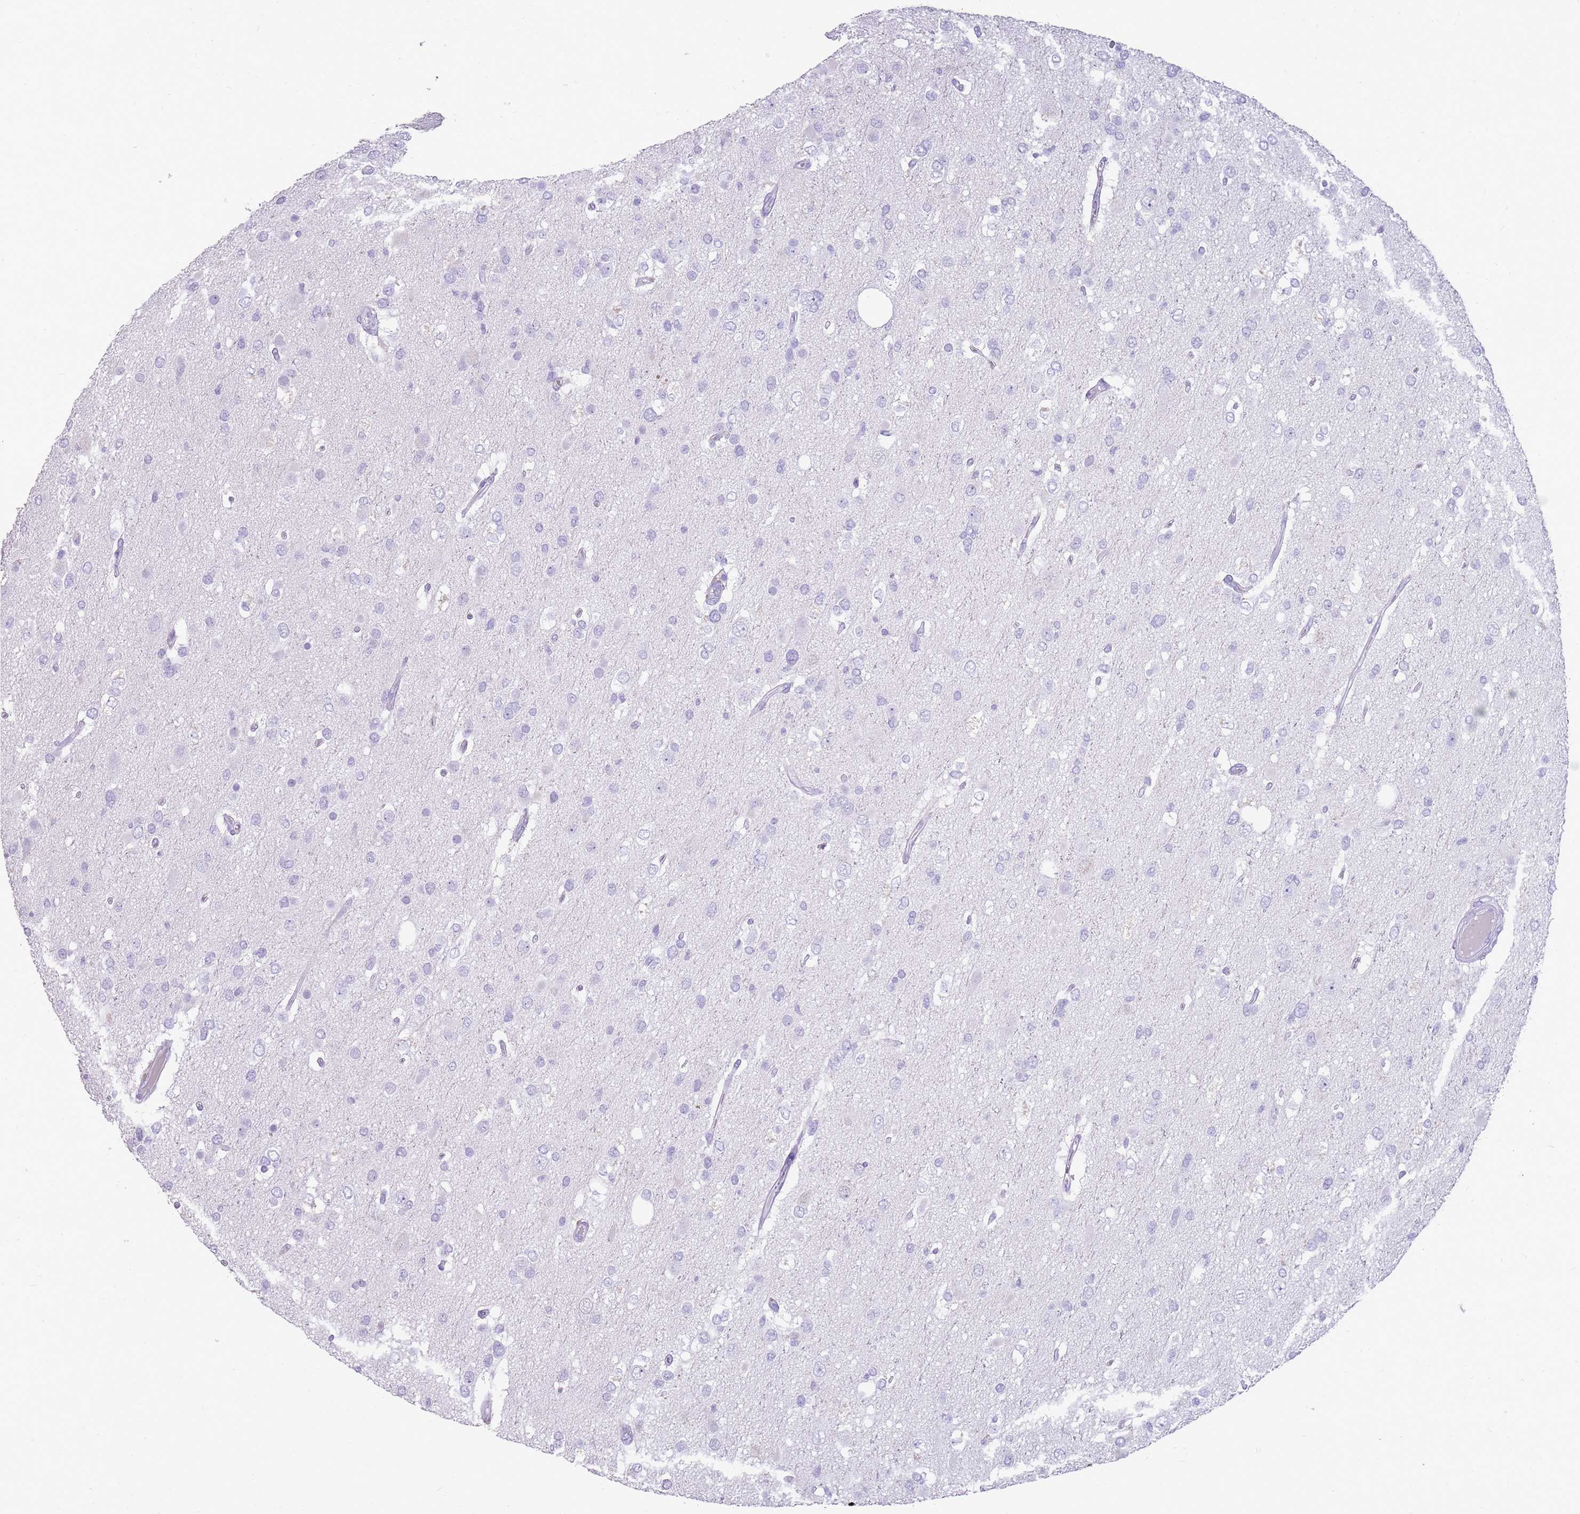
{"staining": {"intensity": "negative", "quantity": "none", "location": "none"}, "tissue": "glioma", "cell_type": "Tumor cells", "image_type": "cancer", "snomed": [{"axis": "morphology", "description": "Glioma, malignant, High grade"}, {"axis": "topography", "description": "Brain"}], "caption": "This is a image of immunohistochemistry staining of glioma, which shows no expression in tumor cells.", "gene": "NBPF3", "patient": {"sex": "male", "age": 53}}